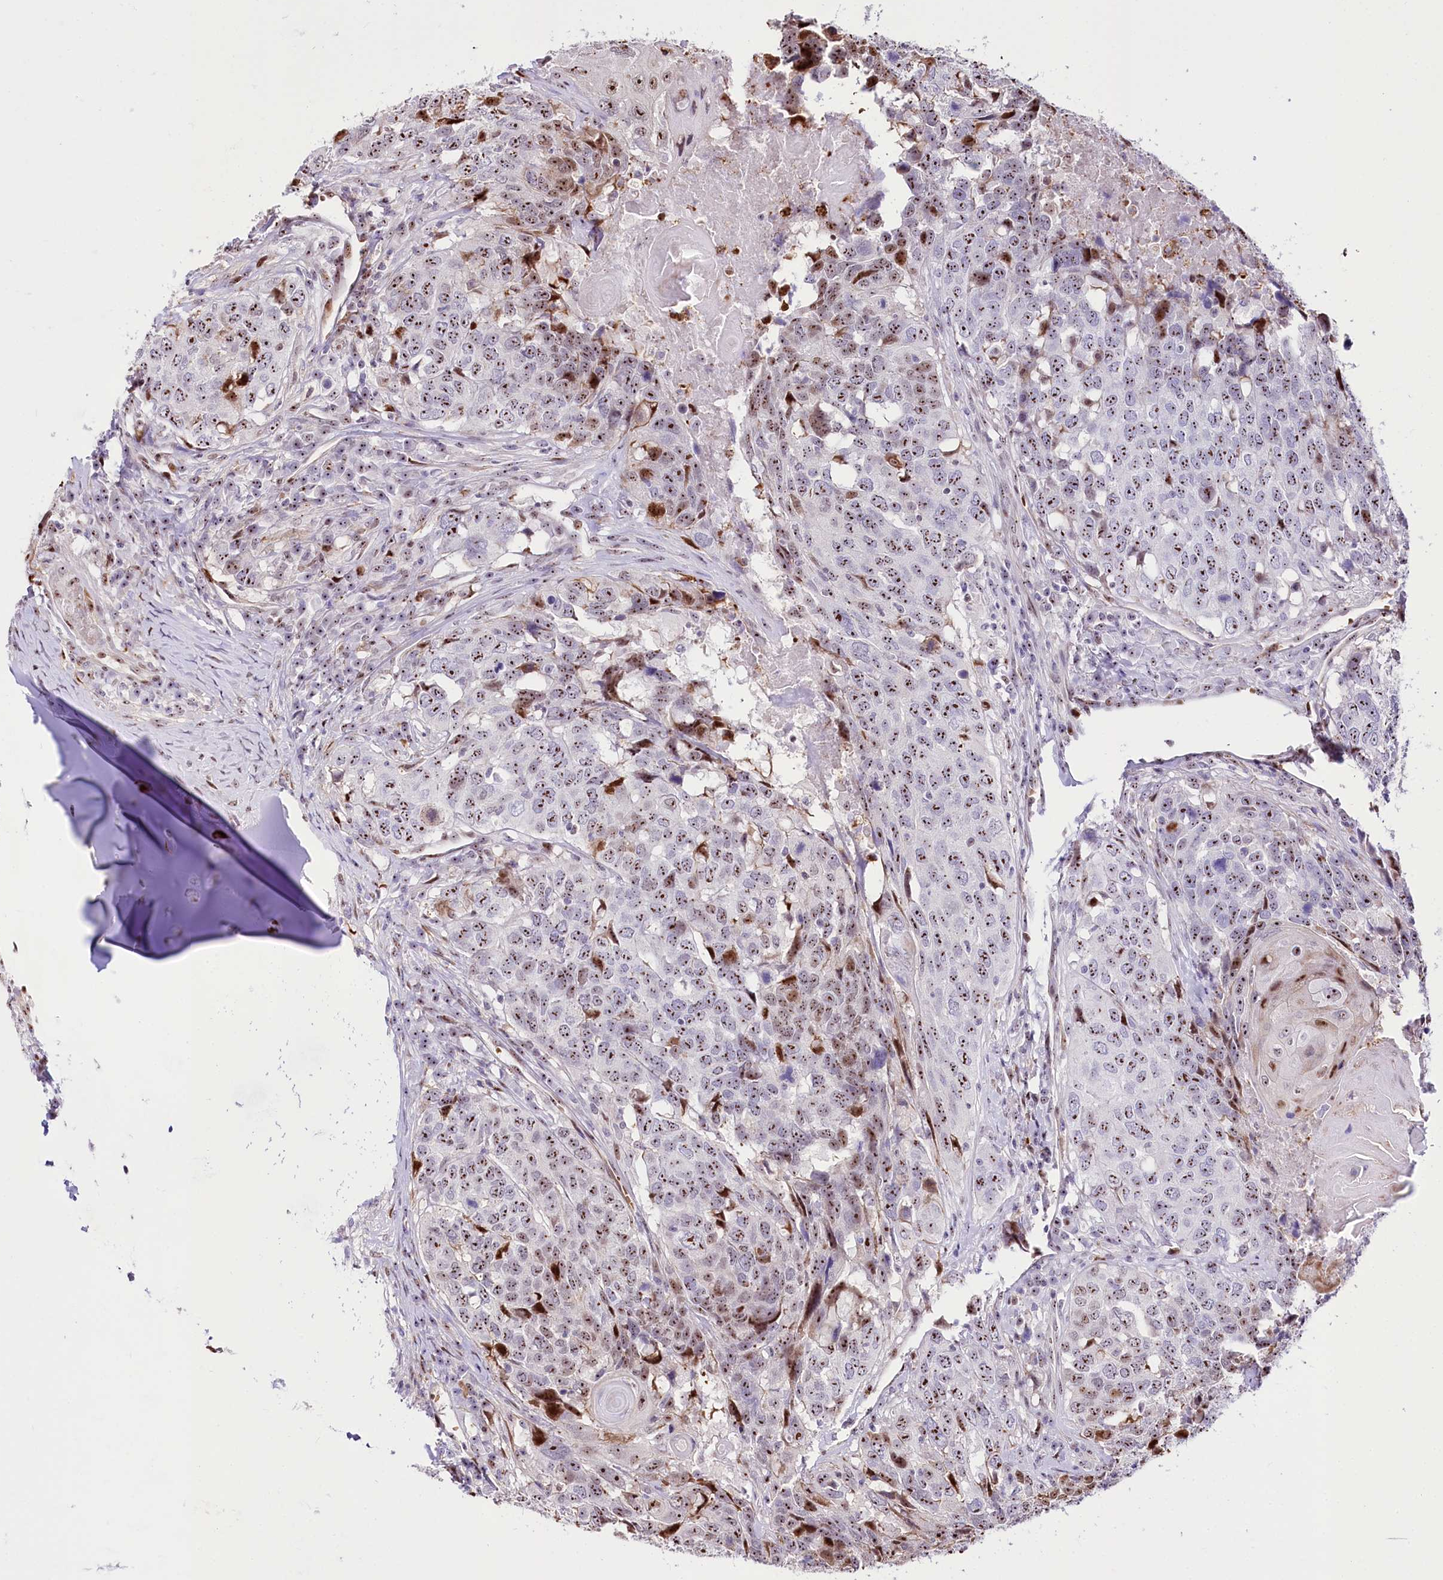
{"staining": {"intensity": "moderate", "quantity": ">75%", "location": "nuclear"}, "tissue": "head and neck cancer", "cell_type": "Tumor cells", "image_type": "cancer", "snomed": [{"axis": "morphology", "description": "Squamous cell carcinoma, NOS"}, {"axis": "topography", "description": "Head-Neck"}], "caption": "A high-resolution image shows immunohistochemistry (IHC) staining of squamous cell carcinoma (head and neck), which shows moderate nuclear expression in approximately >75% of tumor cells. (DAB IHC, brown staining for protein, blue staining for nuclei).", "gene": "PTMS", "patient": {"sex": "male", "age": 66}}